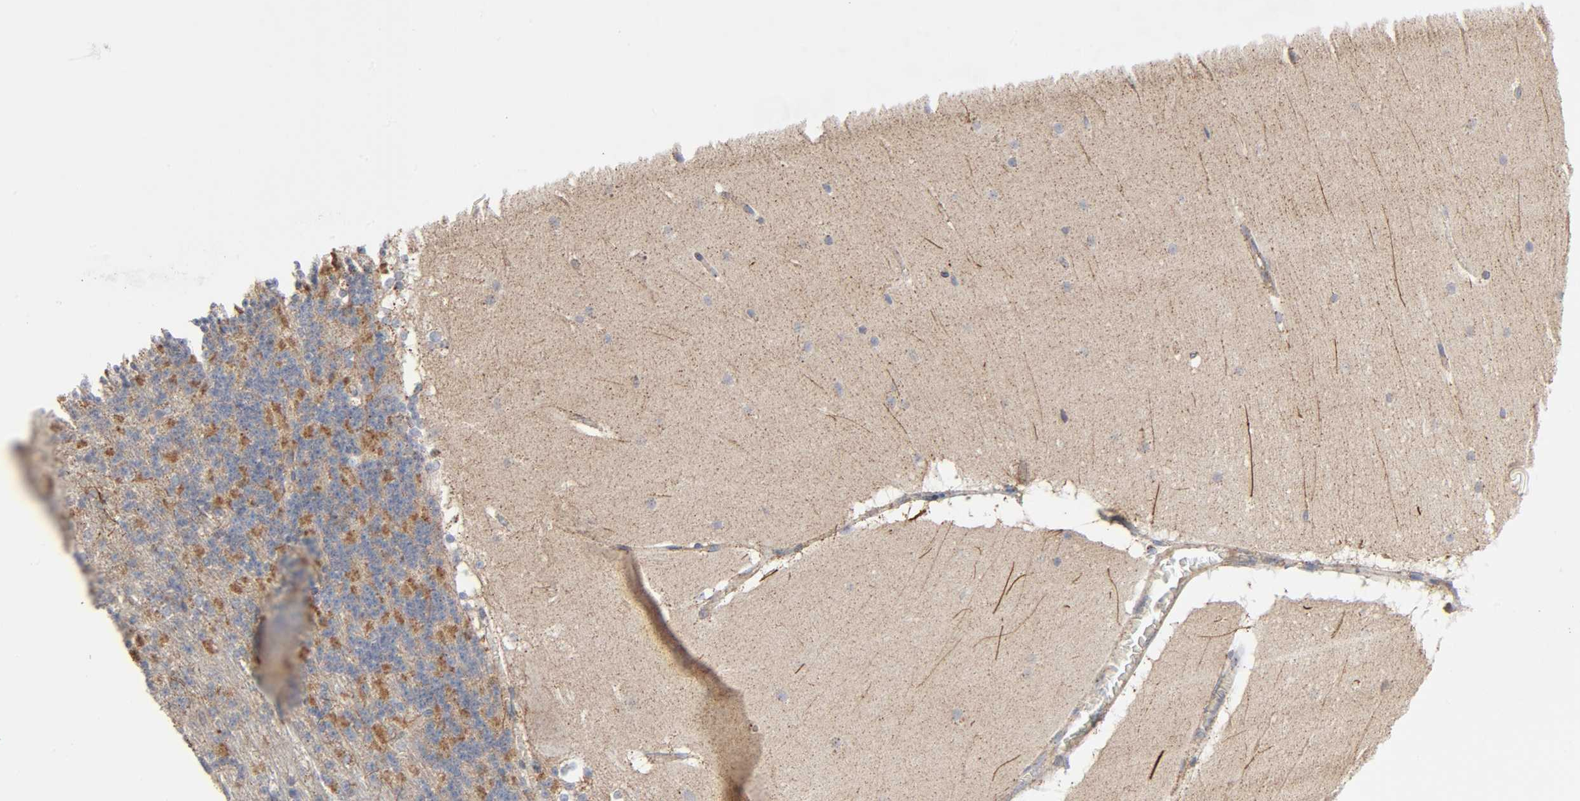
{"staining": {"intensity": "negative", "quantity": "none", "location": "none"}, "tissue": "cerebellum", "cell_type": "Cells in granular layer", "image_type": "normal", "snomed": [{"axis": "morphology", "description": "Normal tissue, NOS"}, {"axis": "topography", "description": "Cerebellum"}], "caption": "The micrograph displays no significant staining in cells in granular layer of cerebellum.", "gene": "SYT16", "patient": {"sex": "female", "age": 19}}